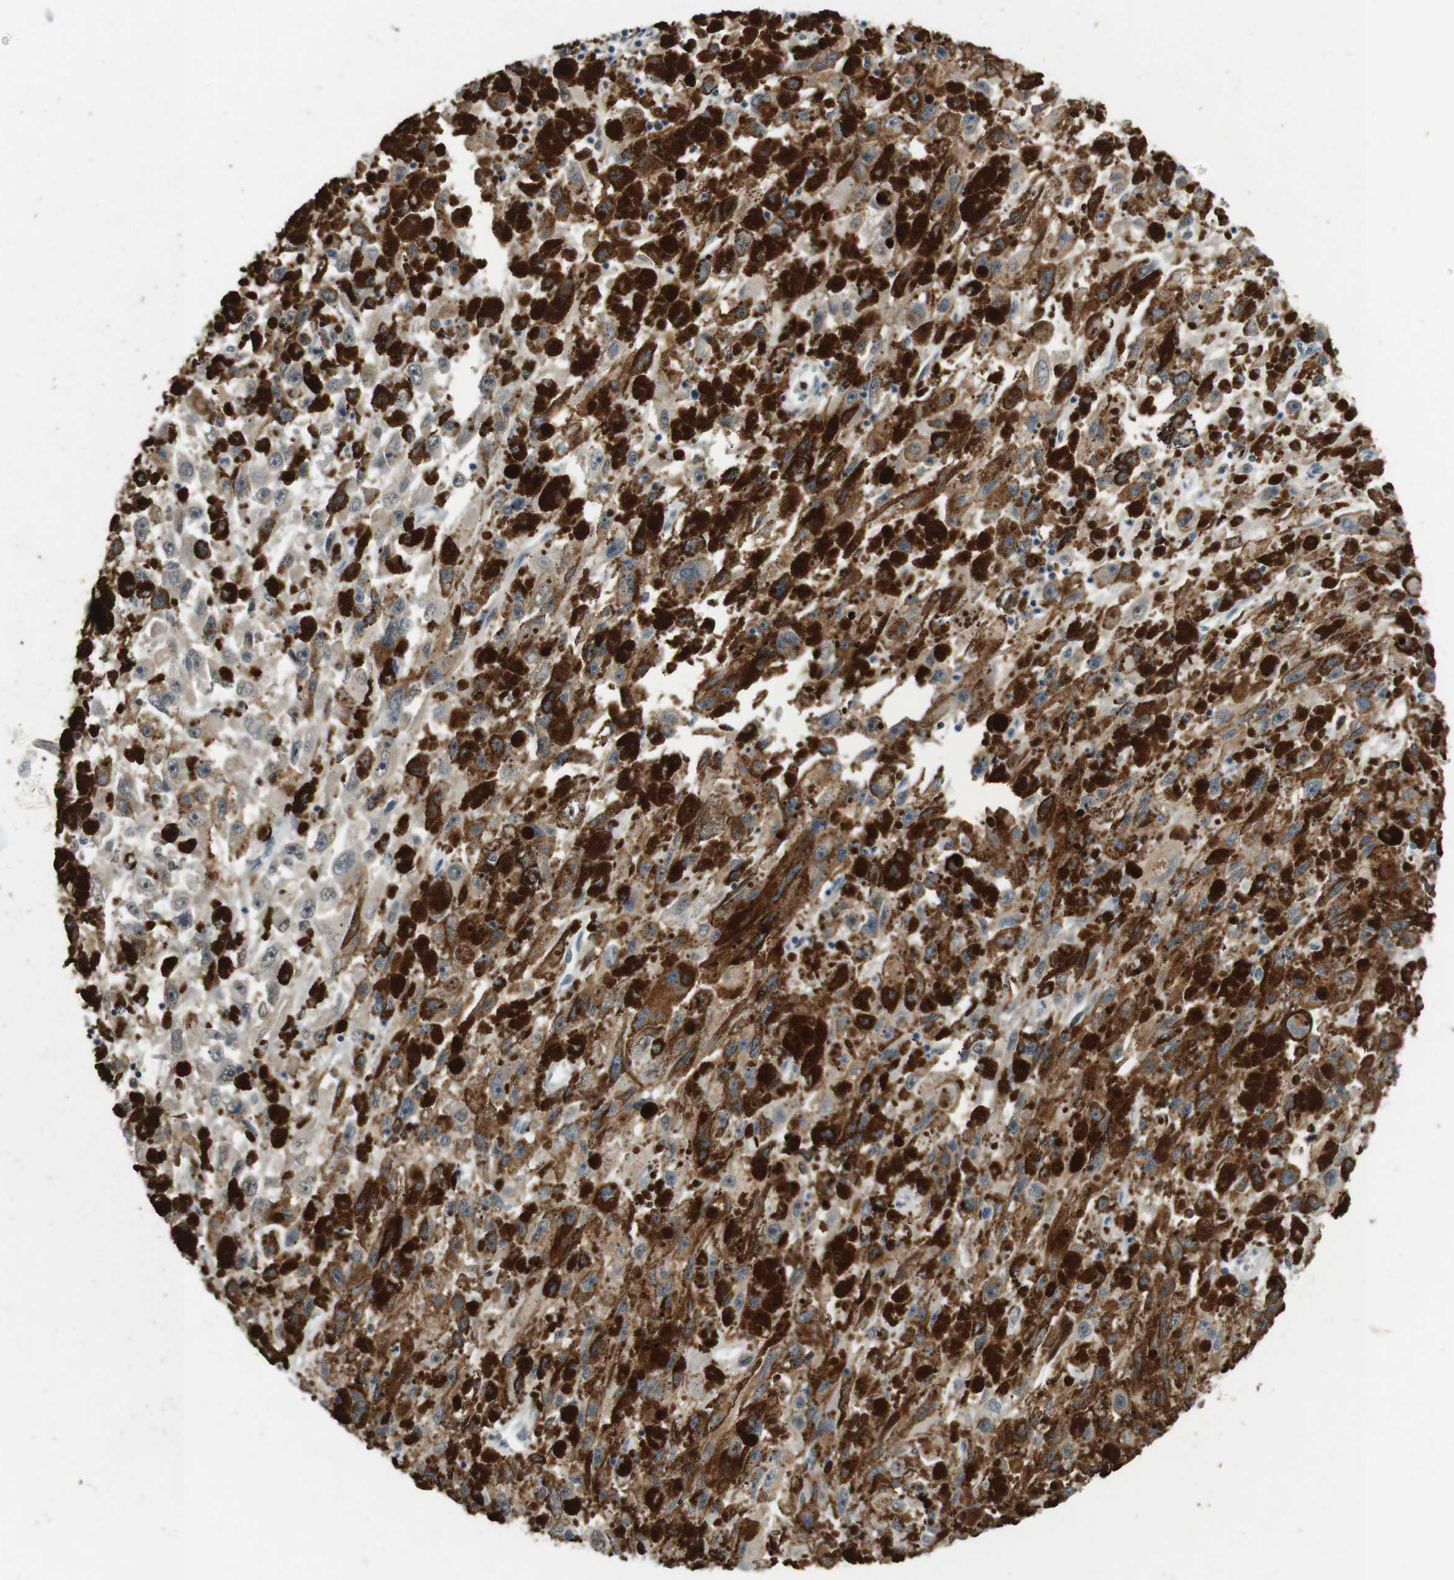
{"staining": {"intensity": "weak", "quantity": ">75%", "location": "cytoplasmic/membranous"}, "tissue": "melanoma", "cell_type": "Tumor cells", "image_type": "cancer", "snomed": [{"axis": "morphology", "description": "Malignant melanoma, NOS"}, {"axis": "topography", "description": "Skin"}], "caption": "This is a photomicrograph of immunohistochemistry staining of melanoma, which shows weak staining in the cytoplasmic/membranous of tumor cells.", "gene": "CDK14", "patient": {"sex": "female", "age": 104}}